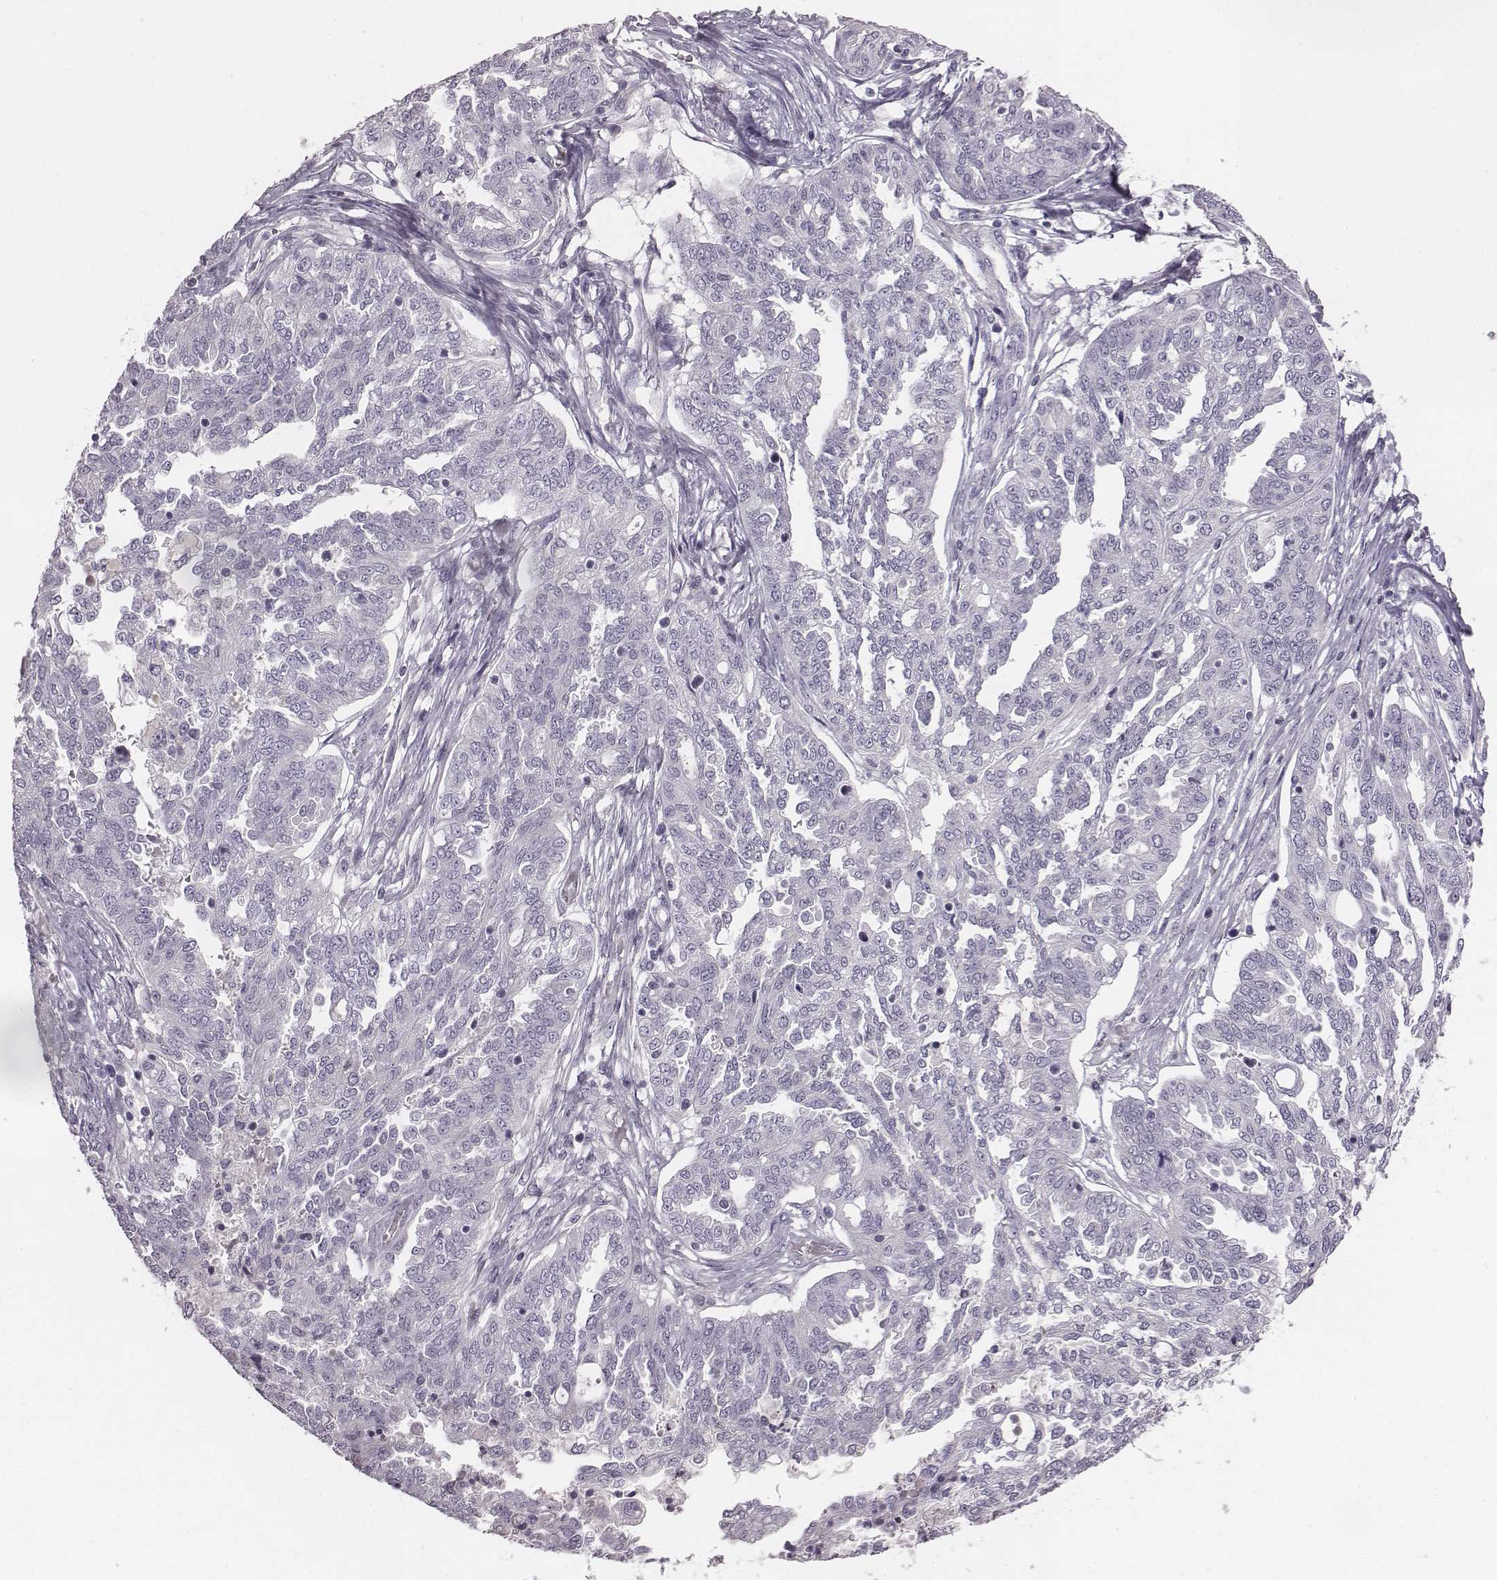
{"staining": {"intensity": "negative", "quantity": "none", "location": "none"}, "tissue": "ovarian cancer", "cell_type": "Tumor cells", "image_type": "cancer", "snomed": [{"axis": "morphology", "description": "Cystadenocarcinoma, serous, NOS"}, {"axis": "topography", "description": "Ovary"}], "caption": "Protein analysis of ovarian cancer (serous cystadenocarcinoma) displays no significant positivity in tumor cells.", "gene": "PDE8B", "patient": {"sex": "female", "age": 67}}